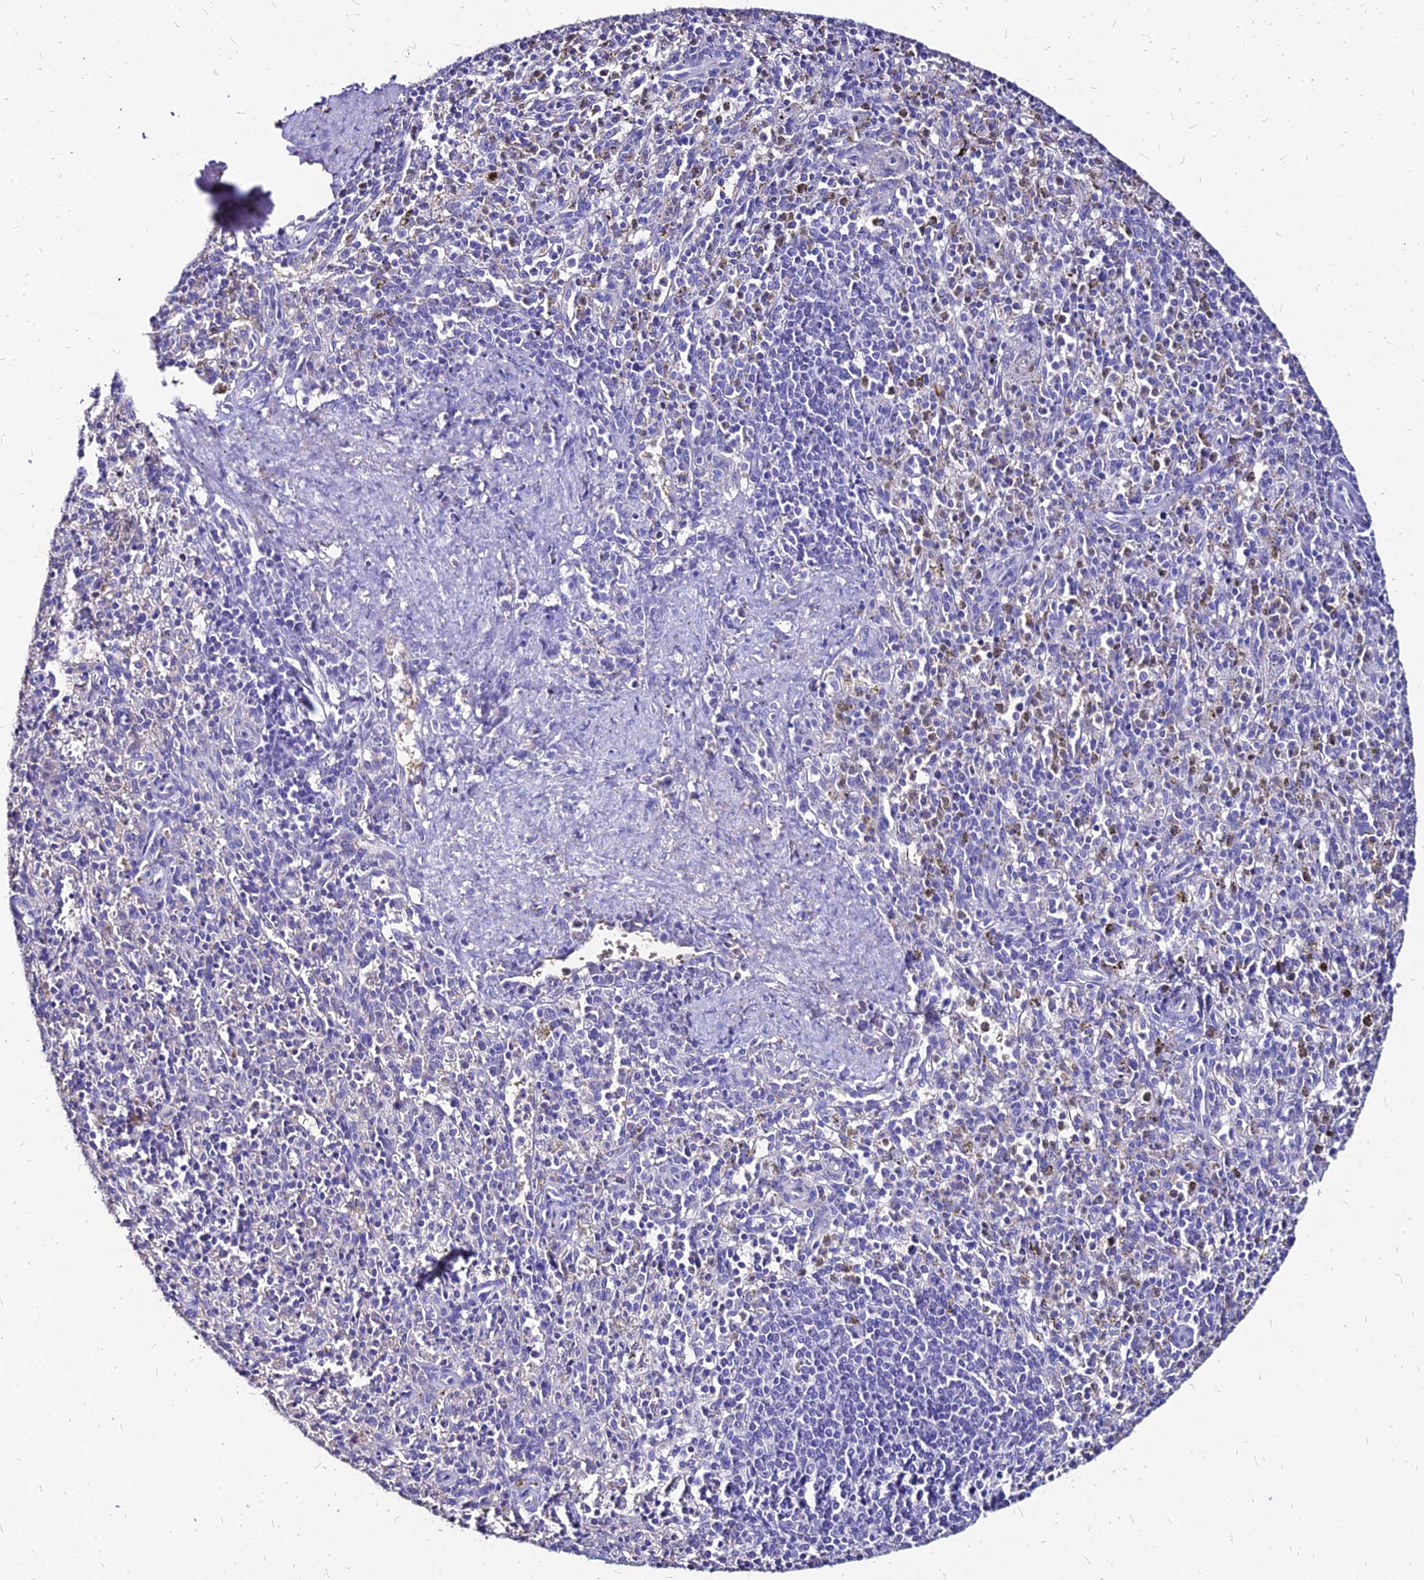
{"staining": {"intensity": "negative", "quantity": "none", "location": "none"}, "tissue": "spleen", "cell_type": "Cells in red pulp", "image_type": "normal", "snomed": [{"axis": "morphology", "description": "Normal tissue, NOS"}, {"axis": "topography", "description": "Spleen"}], "caption": "A high-resolution photomicrograph shows immunohistochemistry staining of benign spleen, which displays no significant staining in cells in red pulp.", "gene": "NME5", "patient": {"sex": "male", "age": 72}}